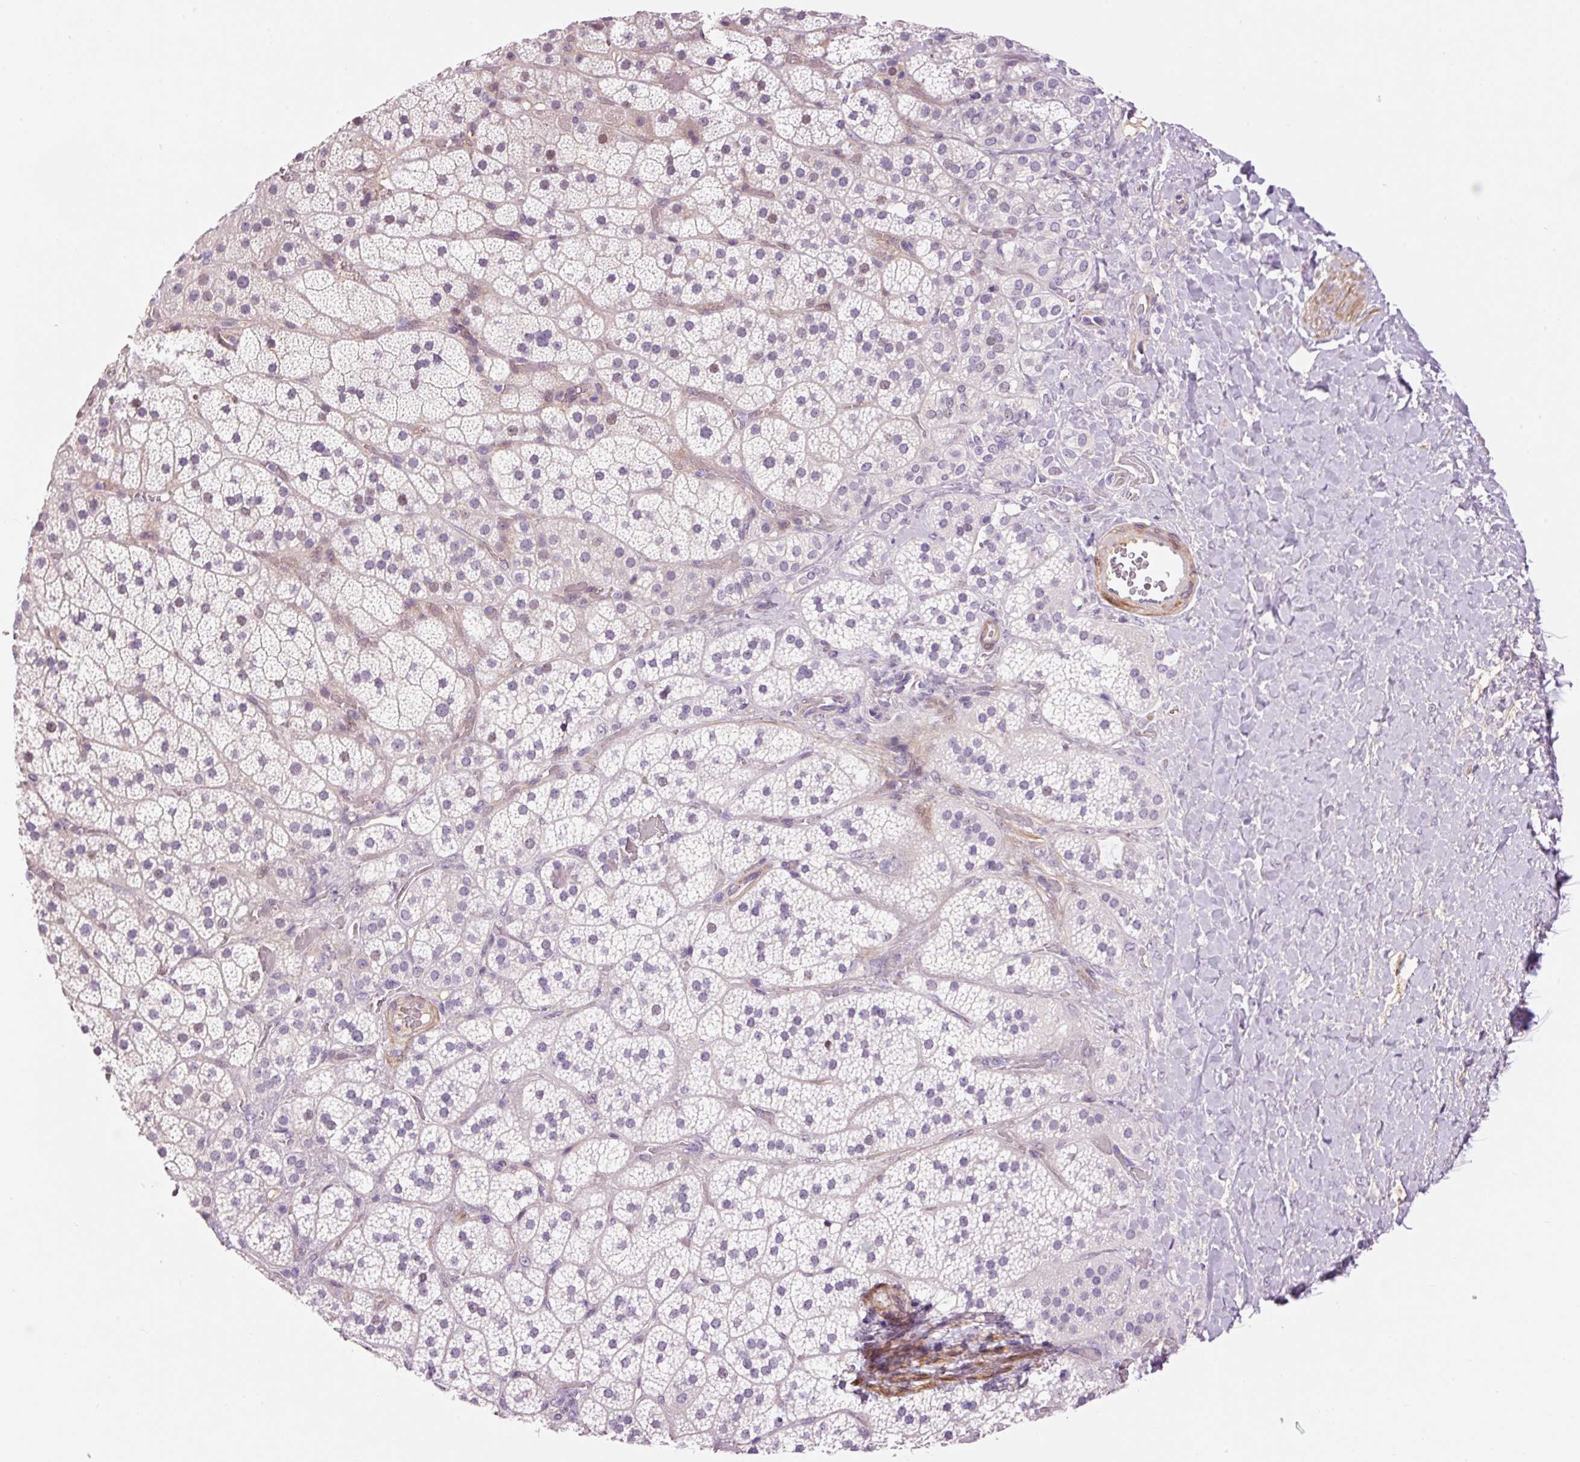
{"staining": {"intensity": "weak", "quantity": "<25%", "location": "nuclear"}, "tissue": "adrenal gland", "cell_type": "Glandular cells", "image_type": "normal", "snomed": [{"axis": "morphology", "description": "Normal tissue, NOS"}, {"axis": "topography", "description": "Adrenal gland"}], "caption": "High power microscopy image of an immunohistochemistry histopathology image of normal adrenal gland, revealing no significant expression in glandular cells.", "gene": "HNF1A", "patient": {"sex": "male", "age": 57}}